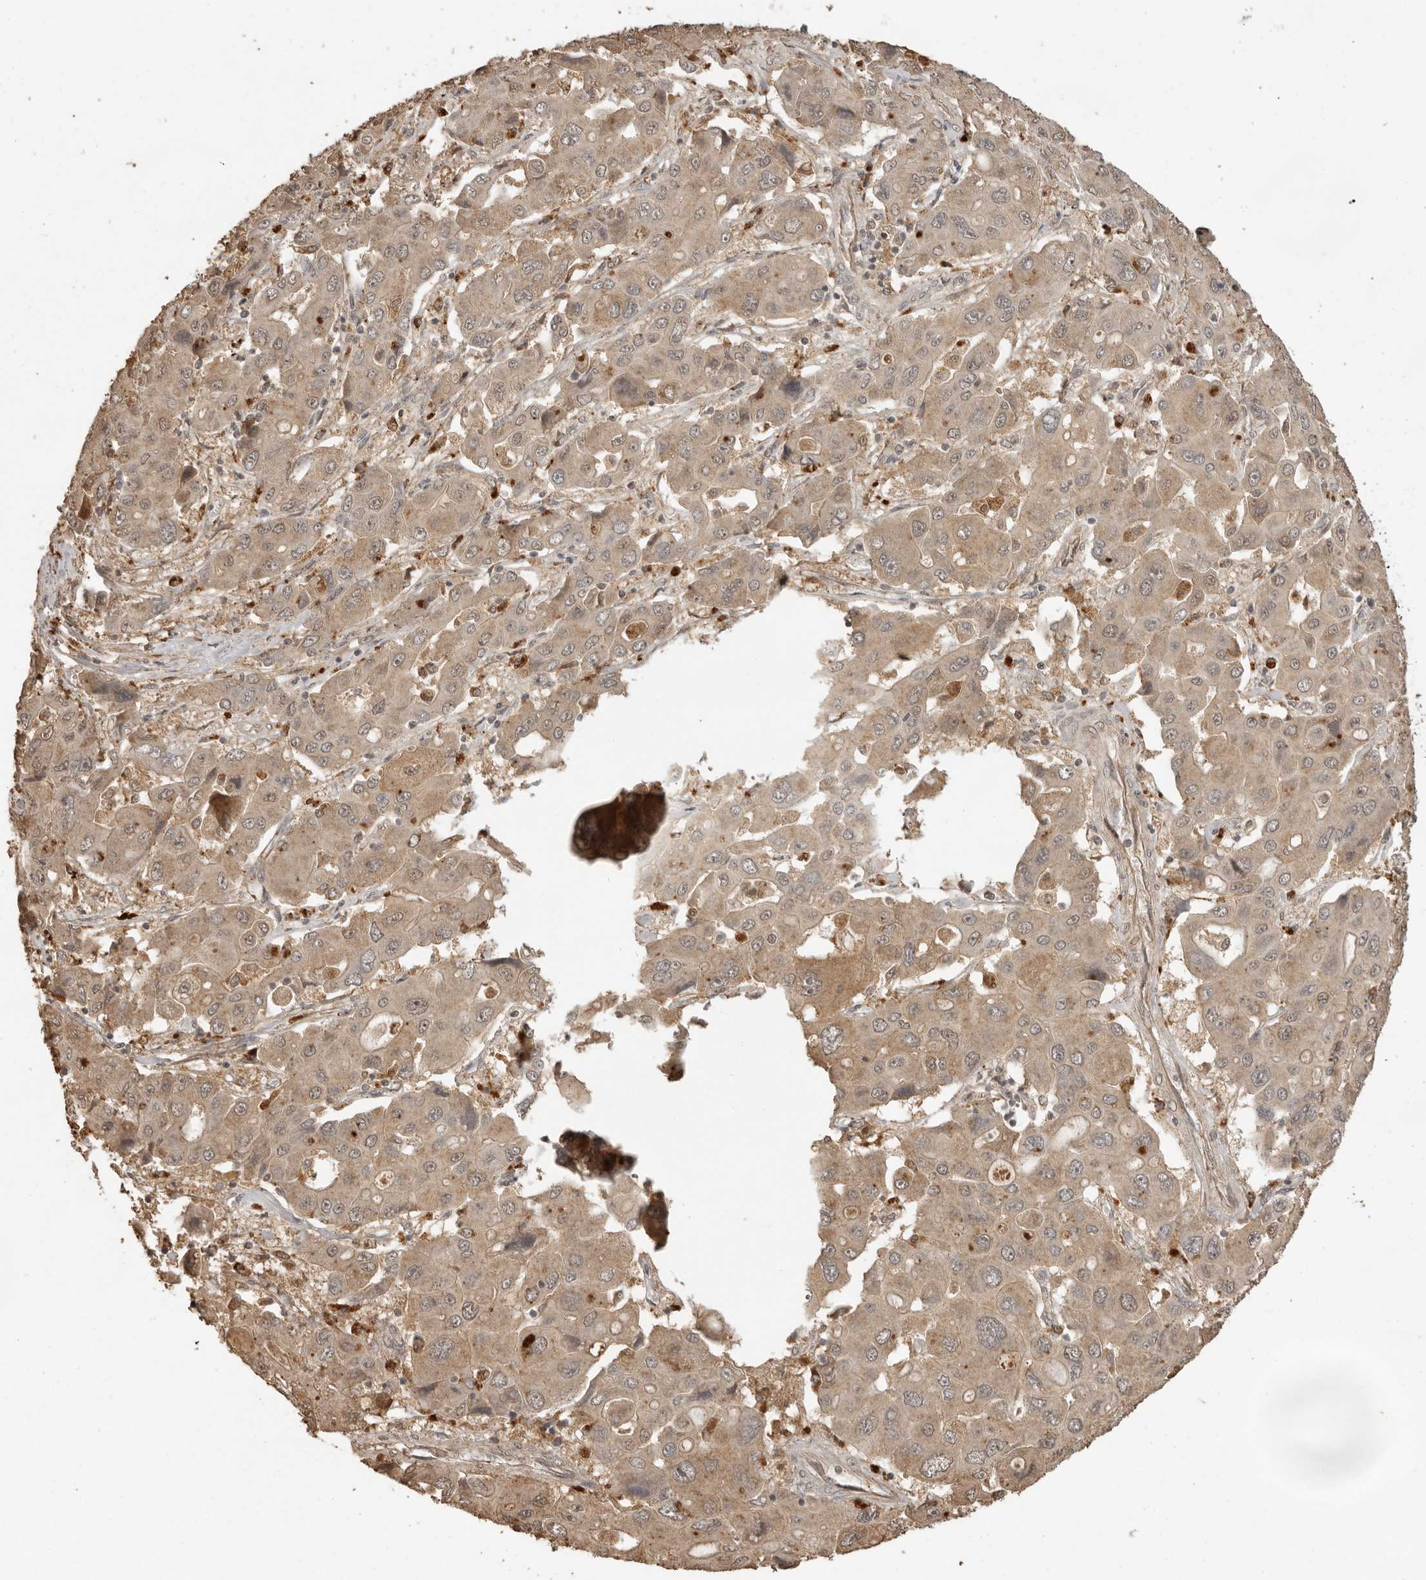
{"staining": {"intensity": "moderate", "quantity": ">75%", "location": "cytoplasmic/membranous"}, "tissue": "liver cancer", "cell_type": "Tumor cells", "image_type": "cancer", "snomed": [{"axis": "morphology", "description": "Cholangiocarcinoma"}, {"axis": "topography", "description": "Liver"}], "caption": "Moderate cytoplasmic/membranous protein staining is appreciated in approximately >75% of tumor cells in liver cholangiocarcinoma. Using DAB (brown) and hematoxylin (blue) stains, captured at high magnification using brightfield microscopy.", "gene": "CTF1", "patient": {"sex": "male", "age": 67}}